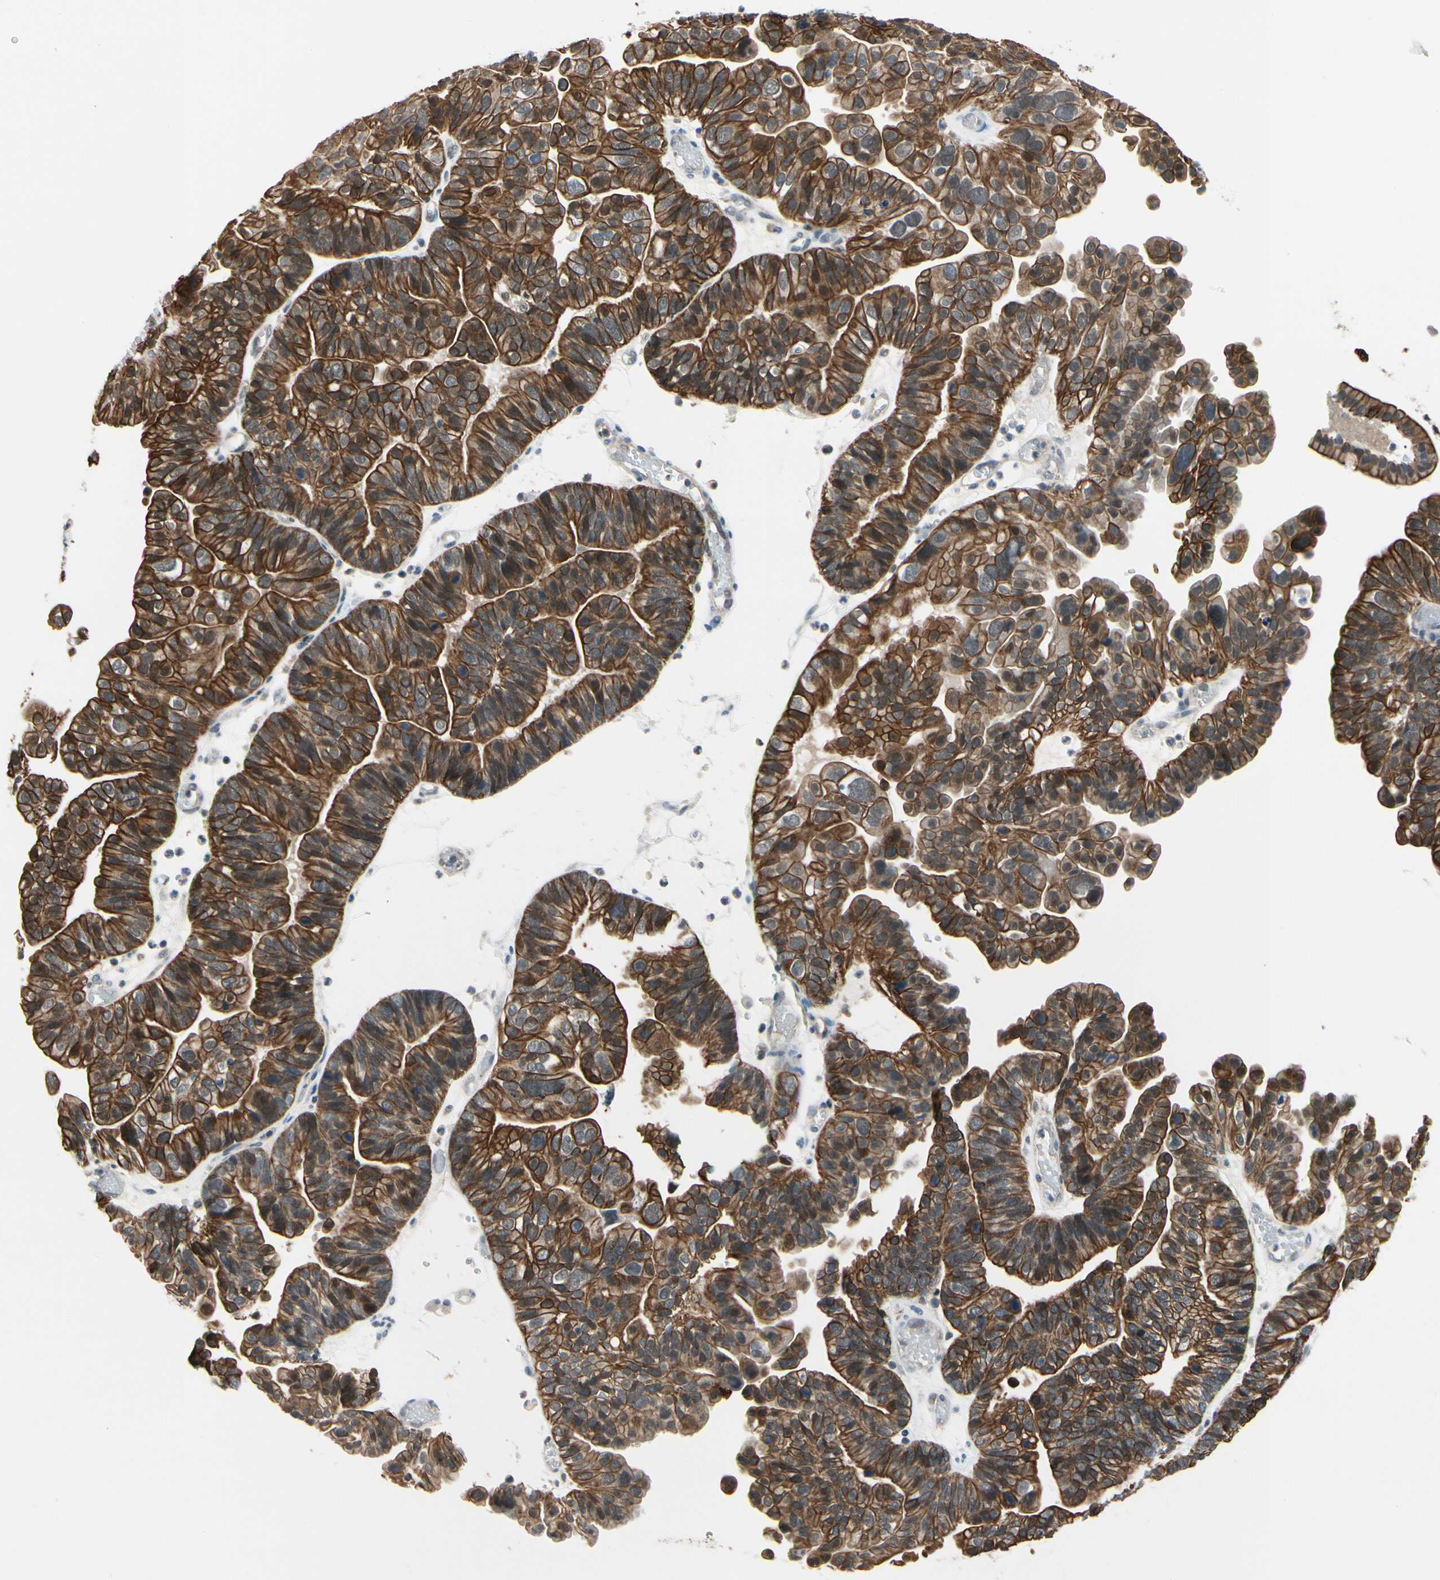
{"staining": {"intensity": "strong", "quantity": ">75%", "location": "cytoplasmic/membranous"}, "tissue": "ovarian cancer", "cell_type": "Tumor cells", "image_type": "cancer", "snomed": [{"axis": "morphology", "description": "Cystadenocarcinoma, serous, NOS"}, {"axis": "topography", "description": "Ovary"}], "caption": "Brown immunohistochemical staining in ovarian cancer displays strong cytoplasmic/membranous expression in about >75% of tumor cells.", "gene": "TAF12", "patient": {"sex": "female", "age": 56}}